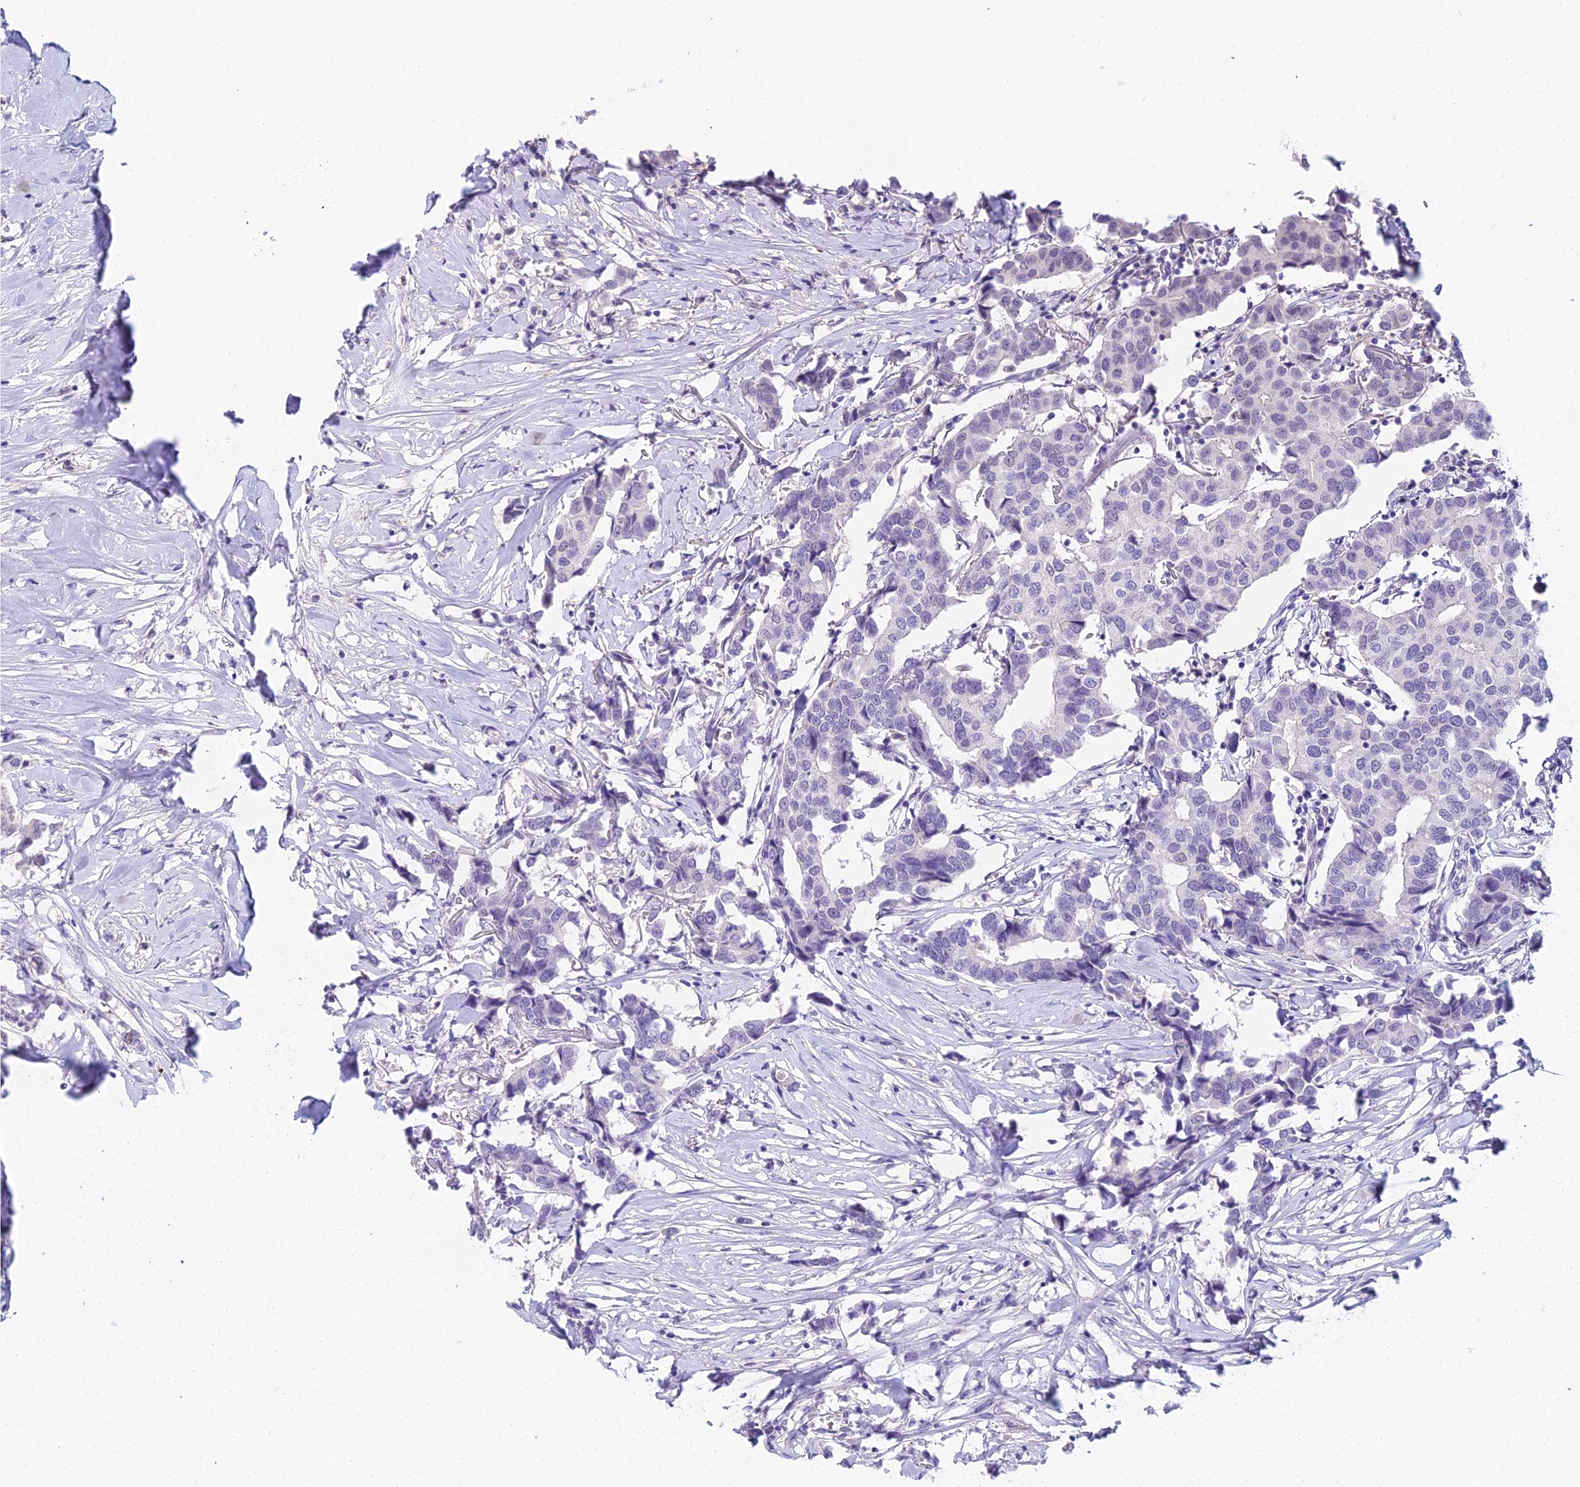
{"staining": {"intensity": "negative", "quantity": "none", "location": "none"}, "tissue": "breast cancer", "cell_type": "Tumor cells", "image_type": "cancer", "snomed": [{"axis": "morphology", "description": "Duct carcinoma"}, {"axis": "topography", "description": "Breast"}], "caption": "DAB immunohistochemical staining of breast invasive ductal carcinoma shows no significant positivity in tumor cells.", "gene": "MAT2A", "patient": {"sex": "female", "age": 80}}